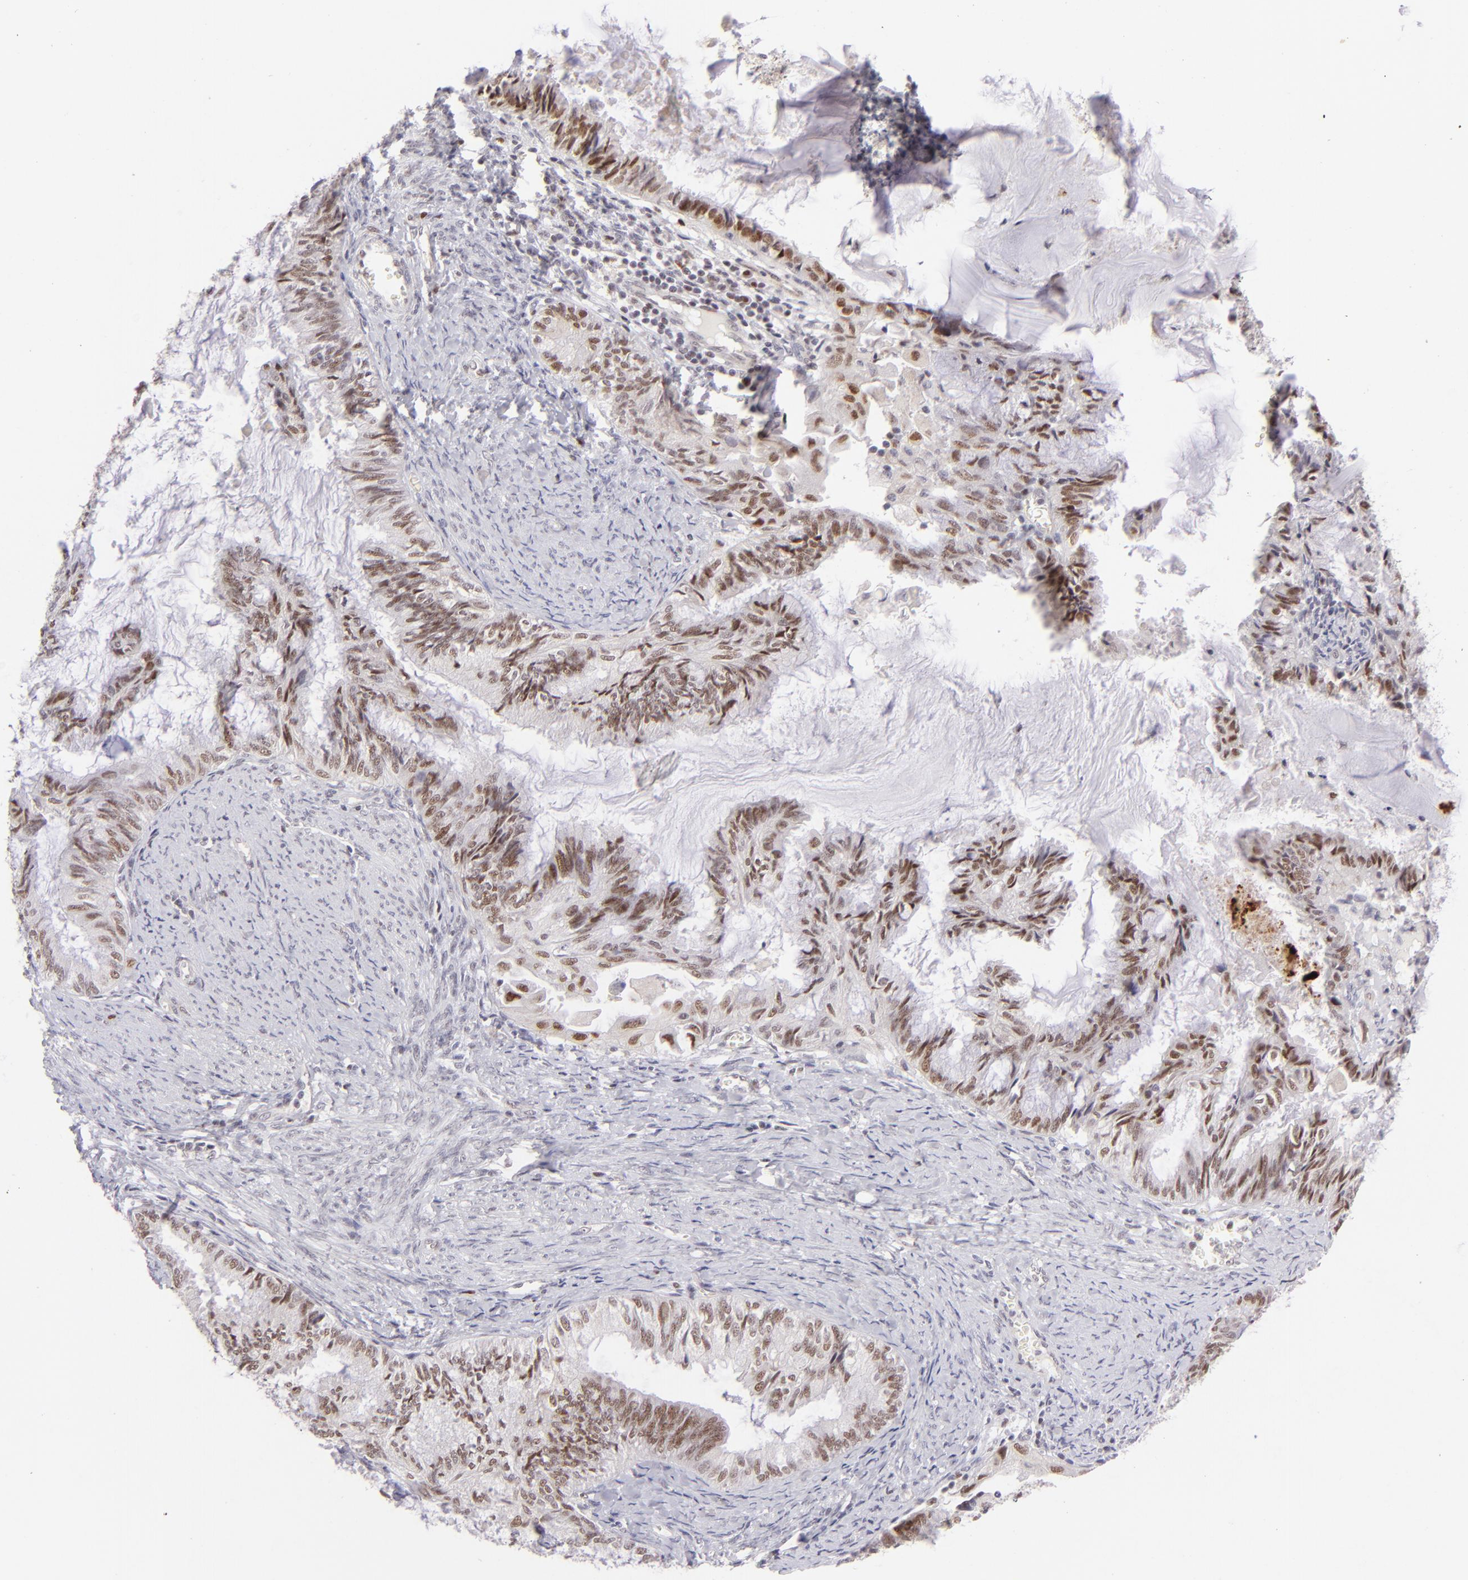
{"staining": {"intensity": "moderate", "quantity": "25%-75%", "location": "nuclear"}, "tissue": "endometrial cancer", "cell_type": "Tumor cells", "image_type": "cancer", "snomed": [{"axis": "morphology", "description": "Adenocarcinoma, NOS"}, {"axis": "topography", "description": "Endometrium"}], "caption": "A photomicrograph of human endometrial adenocarcinoma stained for a protein displays moderate nuclear brown staining in tumor cells. (Brightfield microscopy of DAB IHC at high magnification).", "gene": "POU2F1", "patient": {"sex": "female", "age": 86}}